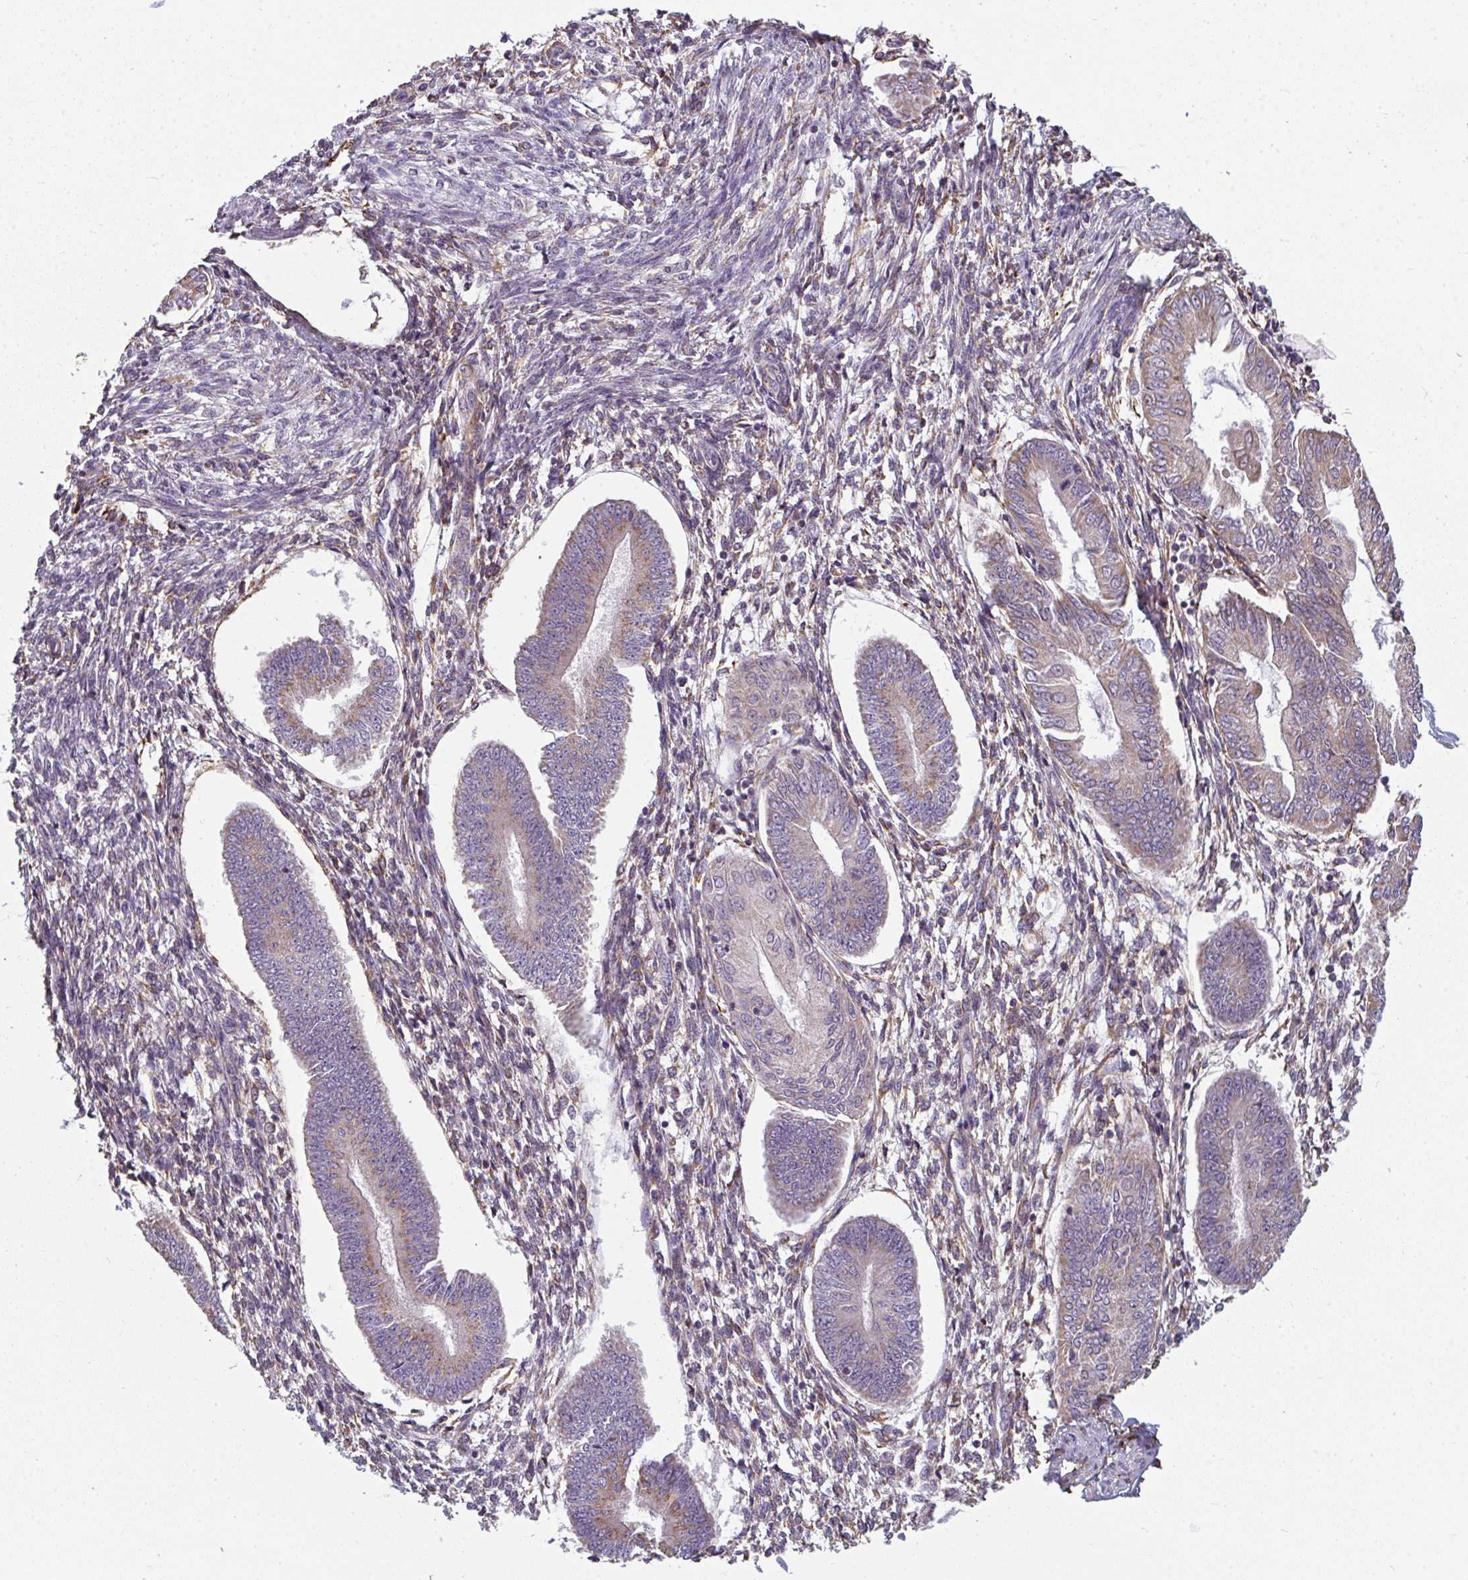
{"staining": {"intensity": "negative", "quantity": "none", "location": "none"}, "tissue": "endometrium", "cell_type": "Cells in endometrial stroma", "image_type": "normal", "snomed": [{"axis": "morphology", "description": "Normal tissue, NOS"}, {"axis": "topography", "description": "Endometrium"}], "caption": "Human endometrium stained for a protein using IHC exhibits no staining in cells in endometrial stroma.", "gene": "CXCR1", "patient": {"sex": "female", "age": 49}}